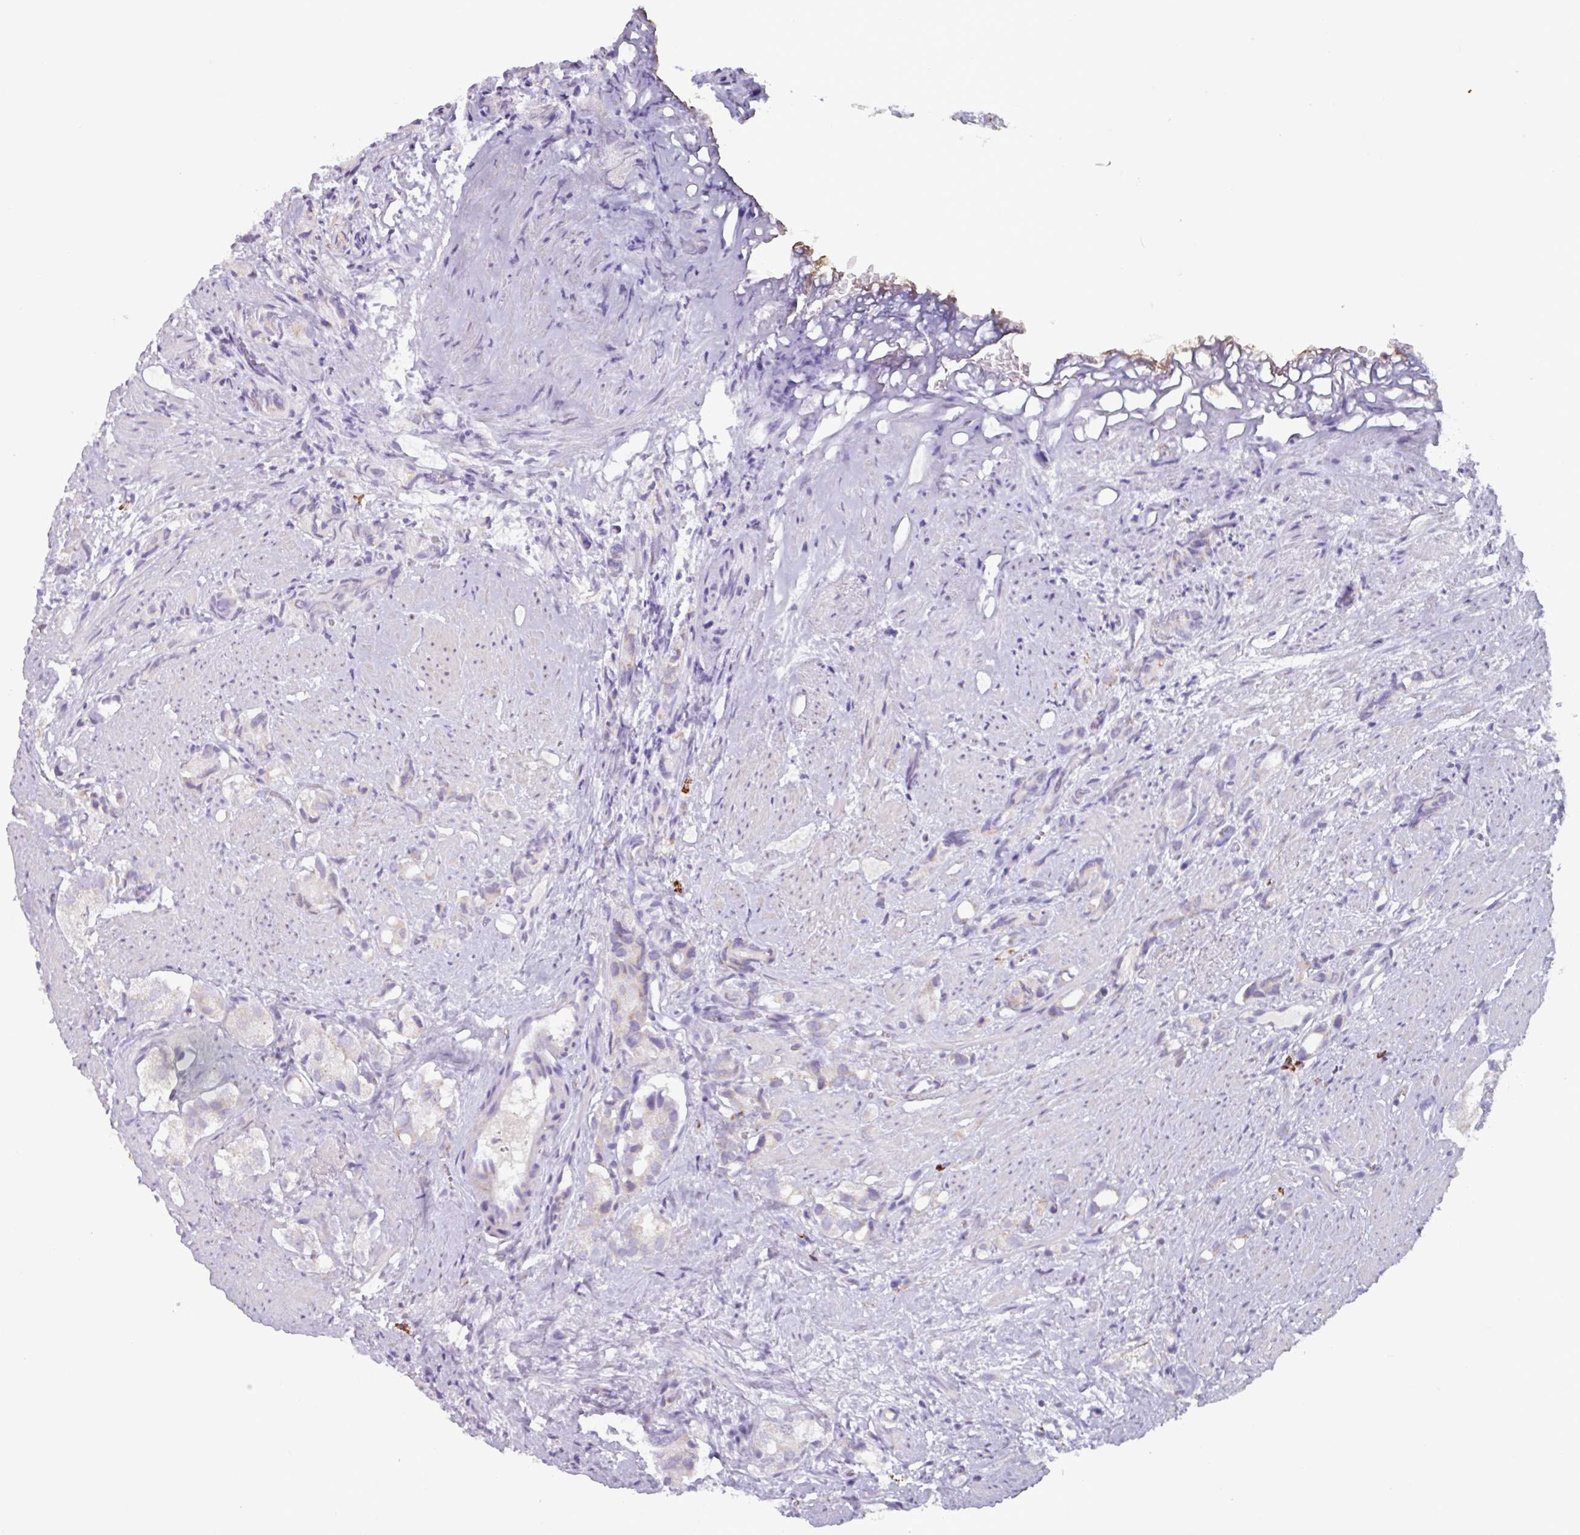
{"staining": {"intensity": "moderate", "quantity": "<25%", "location": "cytoplasmic/membranous"}, "tissue": "prostate cancer", "cell_type": "Tumor cells", "image_type": "cancer", "snomed": [{"axis": "morphology", "description": "Adenocarcinoma, High grade"}, {"axis": "topography", "description": "Prostate"}], "caption": "Immunohistochemistry (IHC) image of neoplastic tissue: human prostate cancer (high-grade adenocarcinoma) stained using IHC reveals low levels of moderate protein expression localized specifically in the cytoplasmic/membranous of tumor cells, appearing as a cytoplasmic/membranous brown color.", "gene": "ADGRE1", "patient": {"sex": "male", "age": 82}}